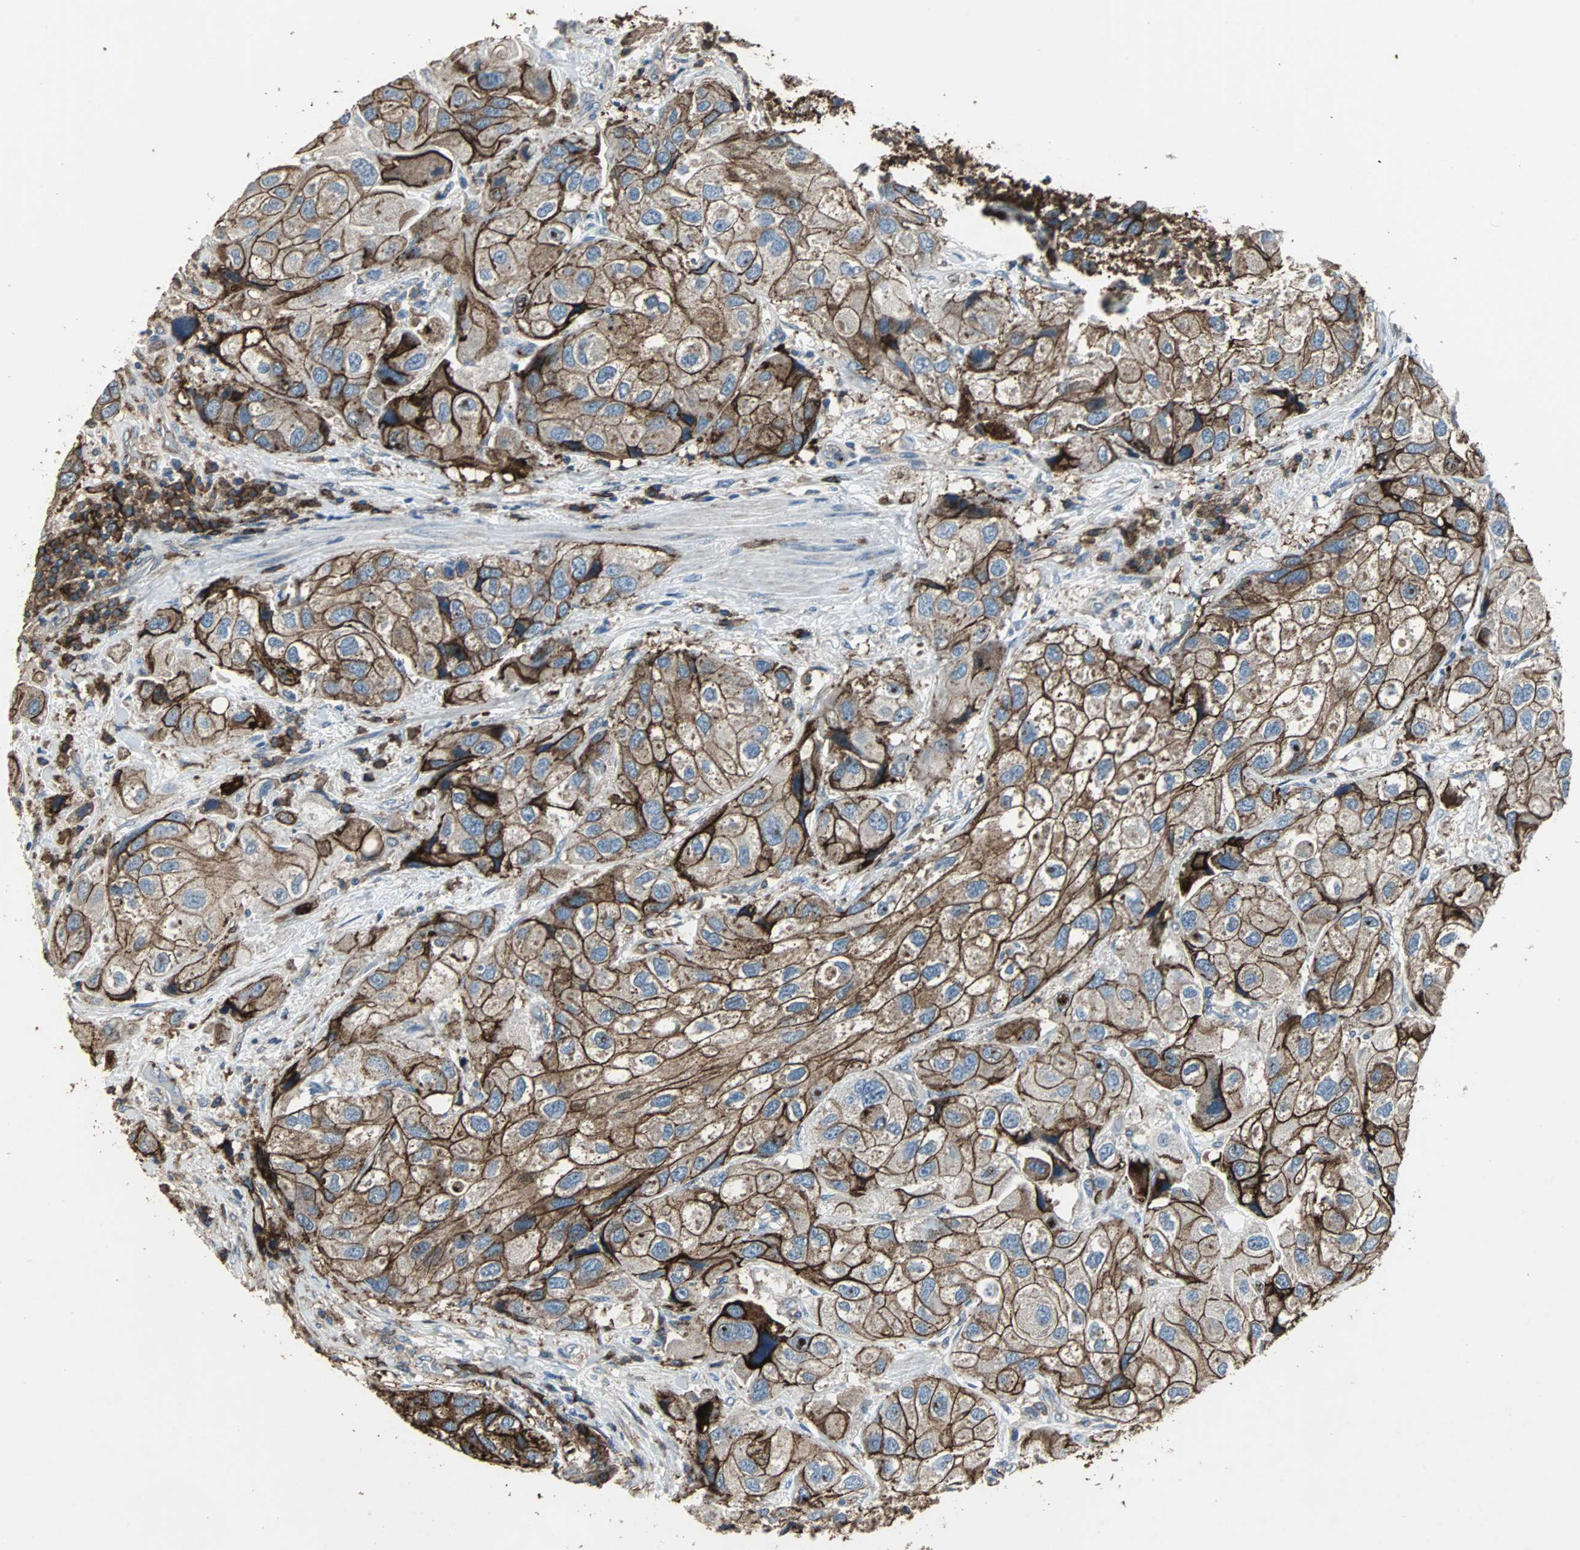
{"staining": {"intensity": "moderate", "quantity": ">75%", "location": "cytoplasmic/membranous"}, "tissue": "urothelial cancer", "cell_type": "Tumor cells", "image_type": "cancer", "snomed": [{"axis": "morphology", "description": "Urothelial carcinoma, High grade"}, {"axis": "topography", "description": "Urinary bladder"}], "caption": "Immunohistochemical staining of high-grade urothelial carcinoma reveals moderate cytoplasmic/membranous protein expression in about >75% of tumor cells.", "gene": "F11R", "patient": {"sex": "female", "age": 64}}